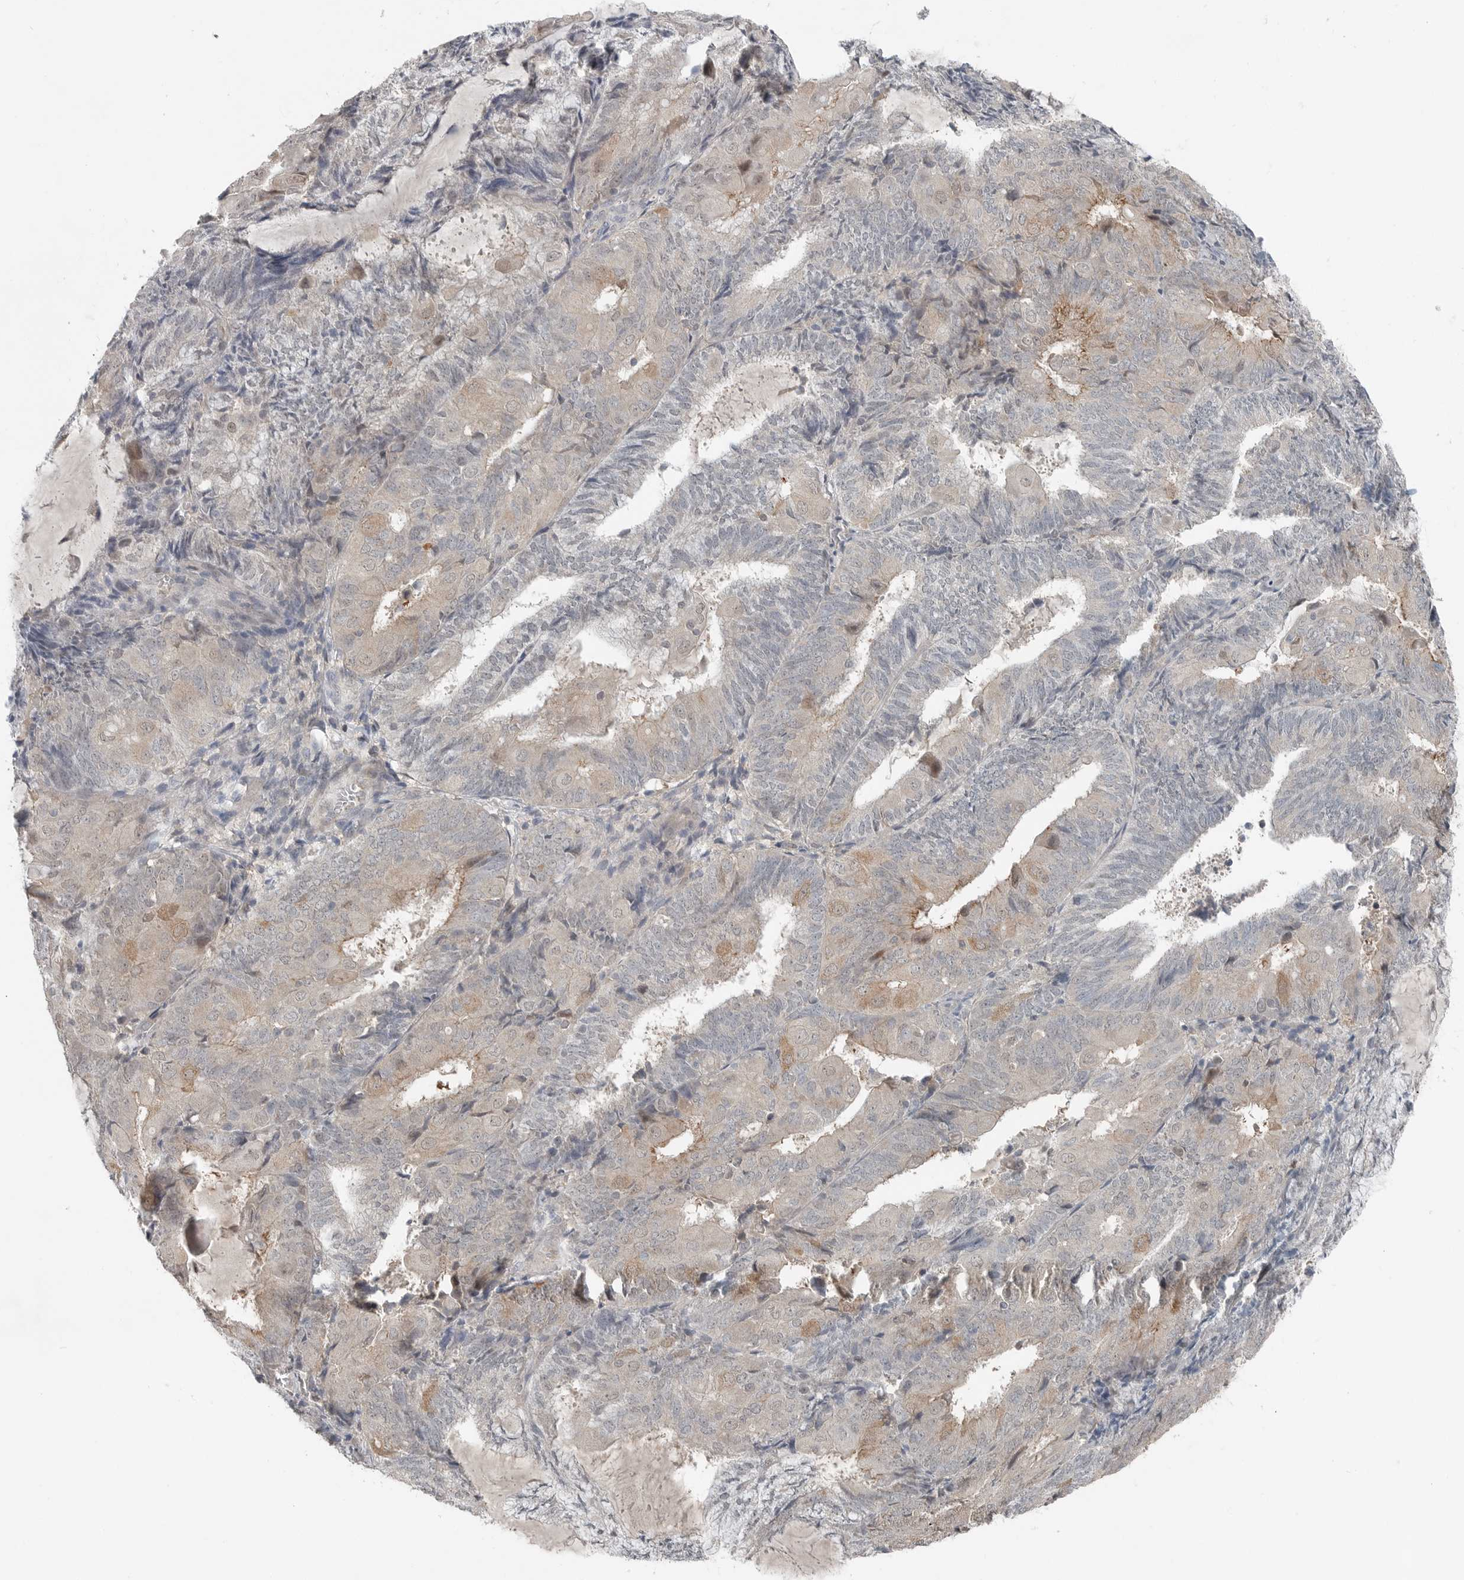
{"staining": {"intensity": "weak", "quantity": "<25%", "location": "cytoplasmic/membranous"}, "tissue": "endometrial cancer", "cell_type": "Tumor cells", "image_type": "cancer", "snomed": [{"axis": "morphology", "description": "Adenocarcinoma, NOS"}, {"axis": "topography", "description": "Endometrium"}], "caption": "Endometrial adenocarcinoma stained for a protein using immunohistochemistry displays no positivity tumor cells.", "gene": "MFAP3L", "patient": {"sex": "female", "age": 81}}